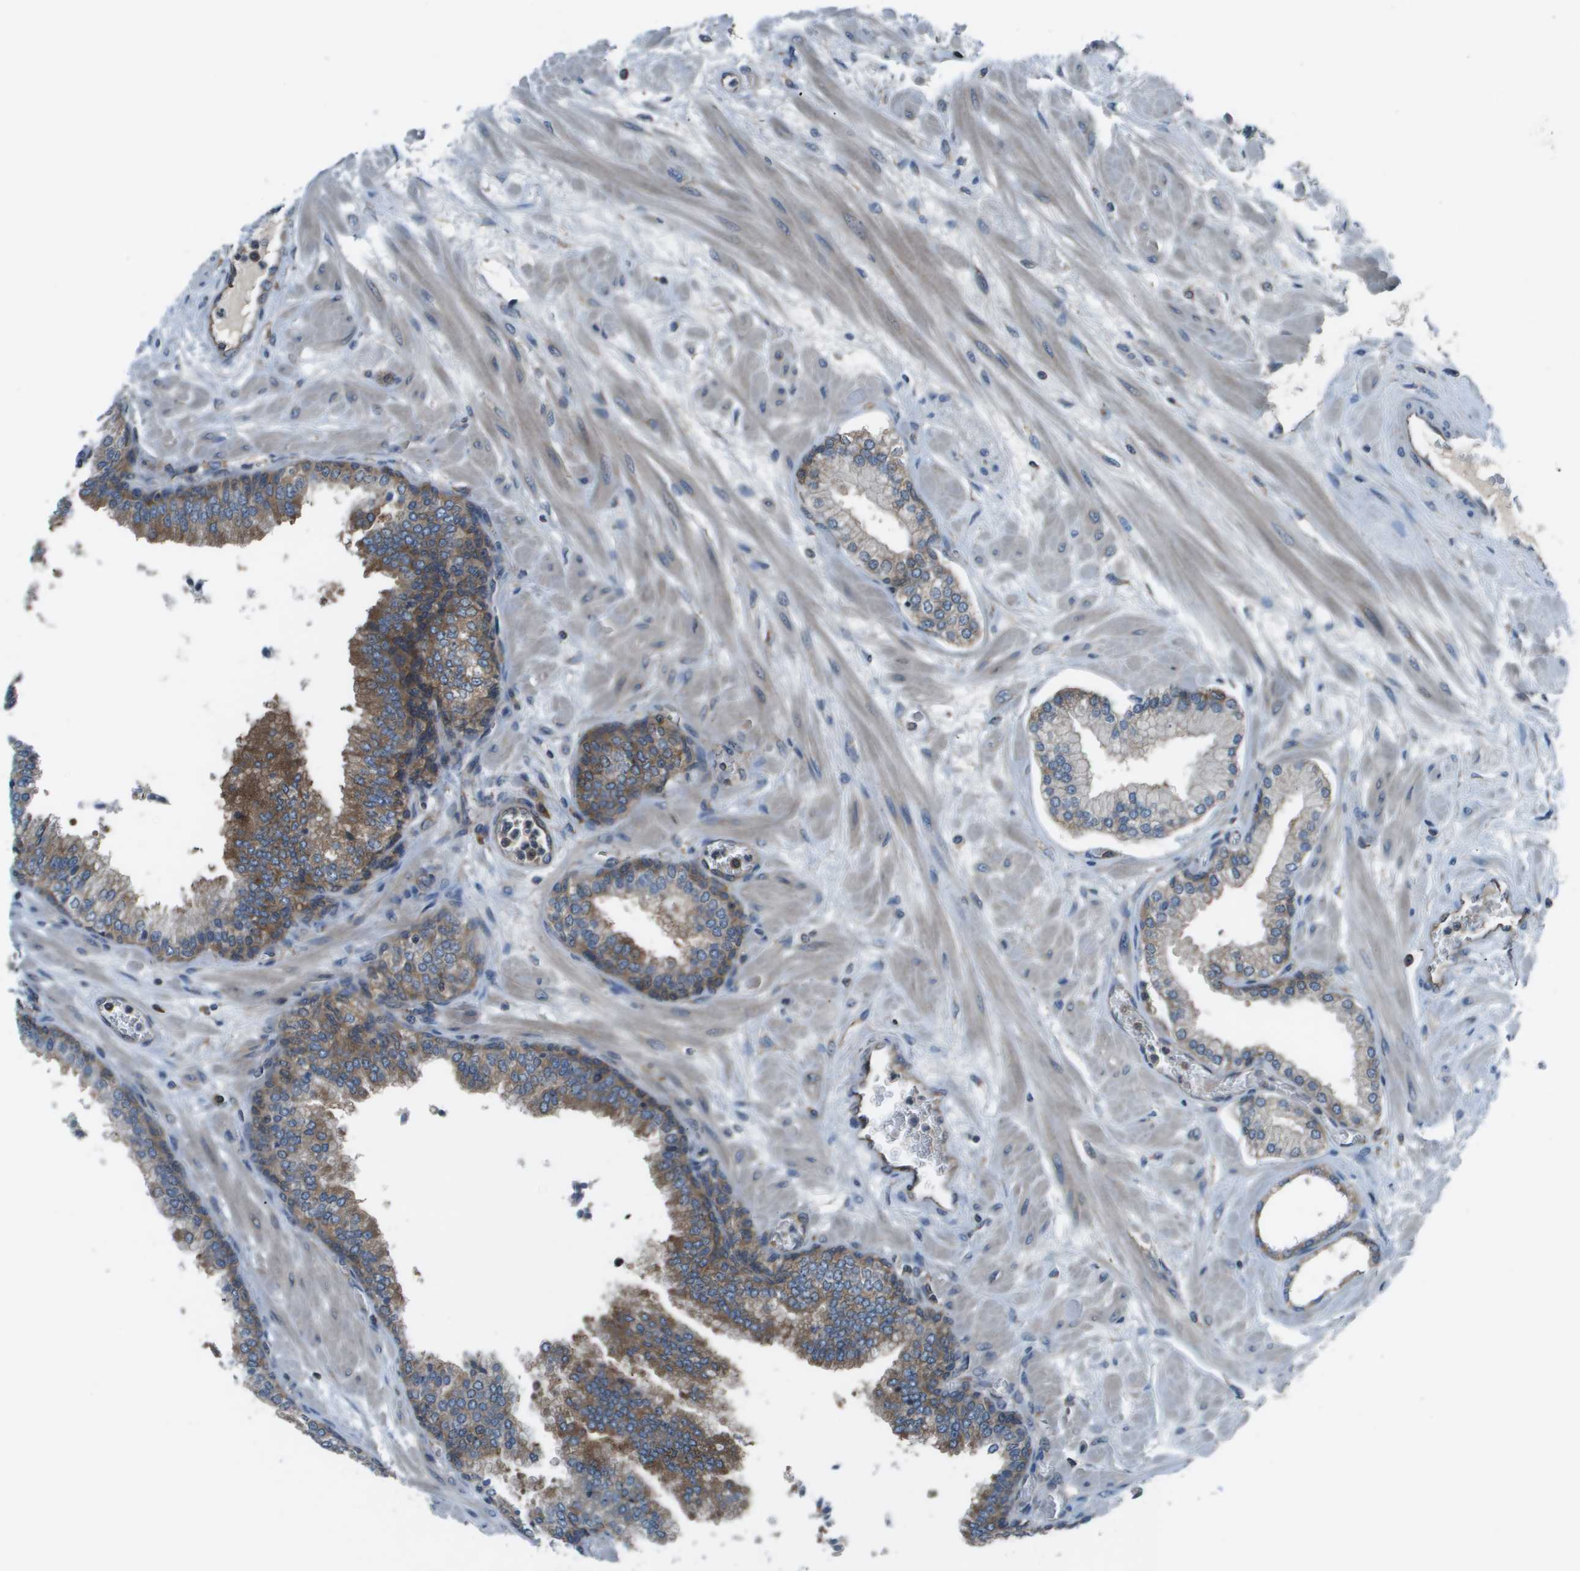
{"staining": {"intensity": "moderate", "quantity": "25%-75%", "location": "cytoplasmic/membranous"}, "tissue": "prostate", "cell_type": "Glandular cells", "image_type": "normal", "snomed": [{"axis": "morphology", "description": "Normal tissue, NOS"}, {"axis": "morphology", "description": "Urothelial carcinoma, Low grade"}, {"axis": "topography", "description": "Urinary bladder"}, {"axis": "topography", "description": "Prostate"}], "caption": "Moderate cytoplasmic/membranous positivity for a protein is seen in approximately 25%-75% of glandular cells of normal prostate using immunohistochemistry.", "gene": "EIF3B", "patient": {"sex": "male", "age": 60}}